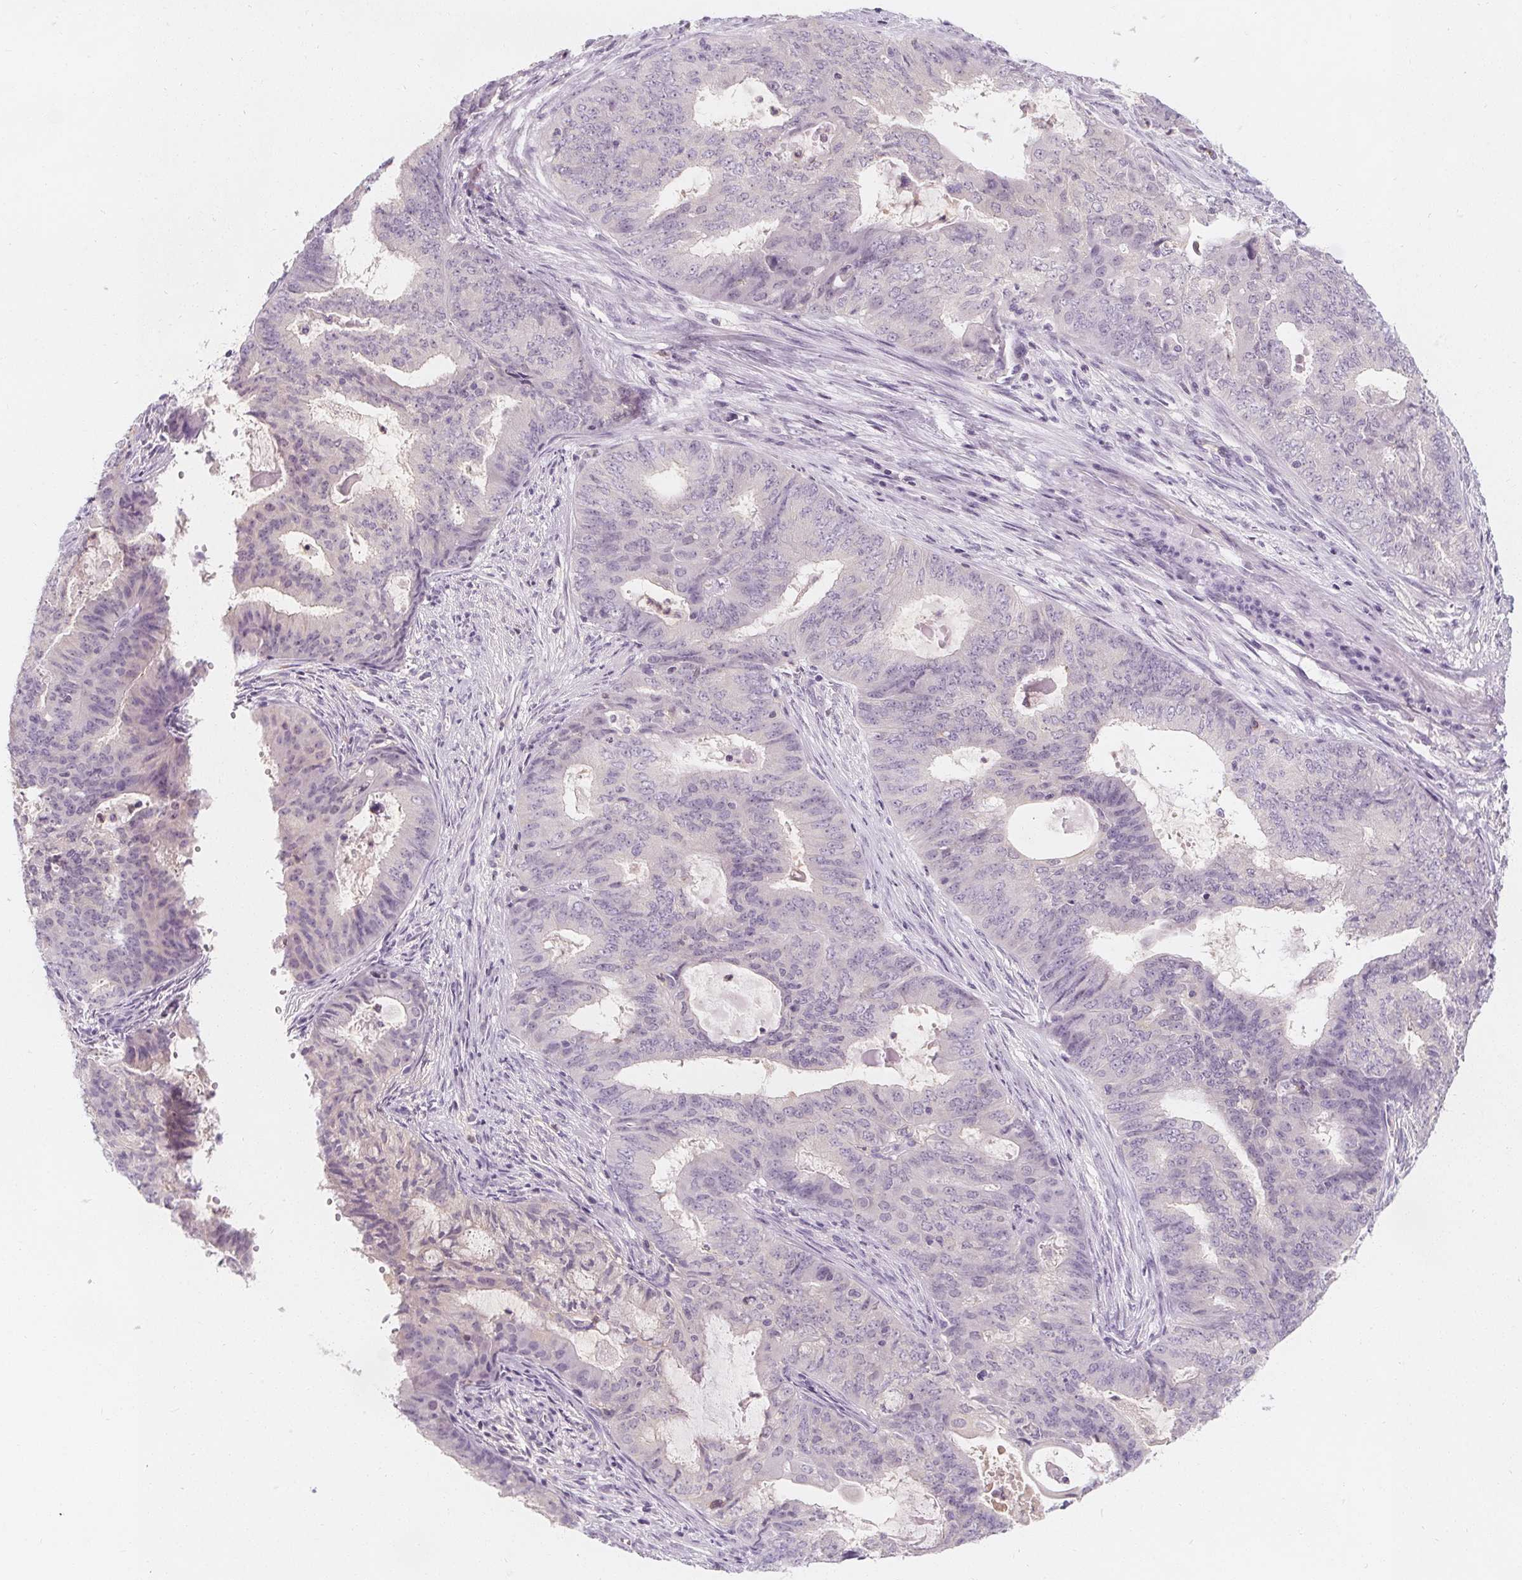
{"staining": {"intensity": "negative", "quantity": "none", "location": "none"}, "tissue": "endometrial cancer", "cell_type": "Tumor cells", "image_type": "cancer", "snomed": [{"axis": "morphology", "description": "Adenocarcinoma, NOS"}, {"axis": "topography", "description": "Endometrium"}], "caption": "Endometrial cancer (adenocarcinoma) was stained to show a protein in brown. There is no significant positivity in tumor cells. Brightfield microscopy of immunohistochemistry stained with DAB (brown) and hematoxylin (blue), captured at high magnification.", "gene": "UGP2", "patient": {"sex": "female", "age": 62}}